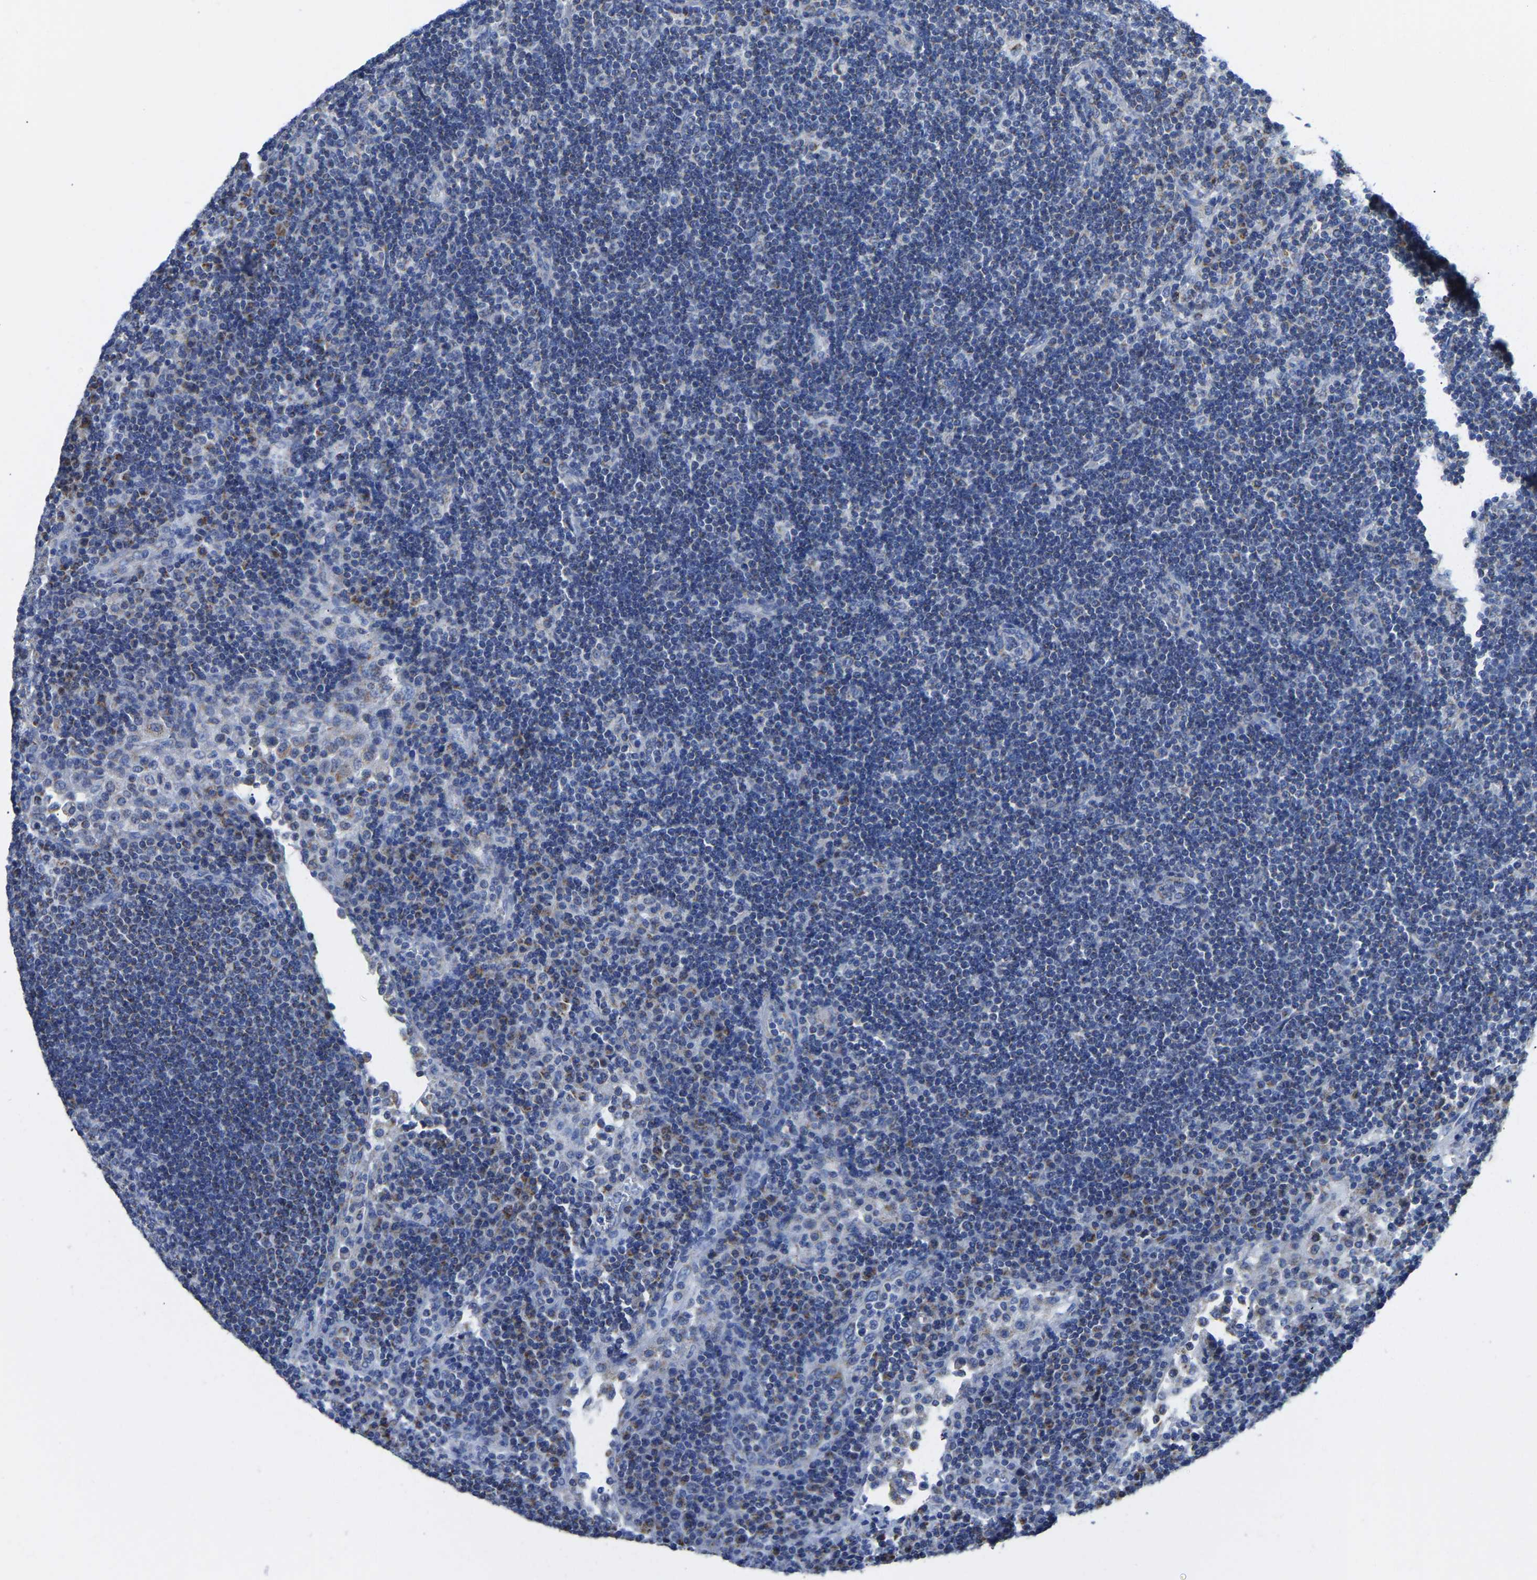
{"staining": {"intensity": "negative", "quantity": "none", "location": "none"}, "tissue": "lymph node", "cell_type": "Germinal center cells", "image_type": "normal", "snomed": [{"axis": "morphology", "description": "Normal tissue, NOS"}, {"axis": "topography", "description": "Lymph node"}], "caption": "Protein analysis of normal lymph node shows no significant positivity in germinal center cells. (Brightfield microscopy of DAB IHC at high magnification).", "gene": "ETFA", "patient": {"sex": "female", "age": 53}}